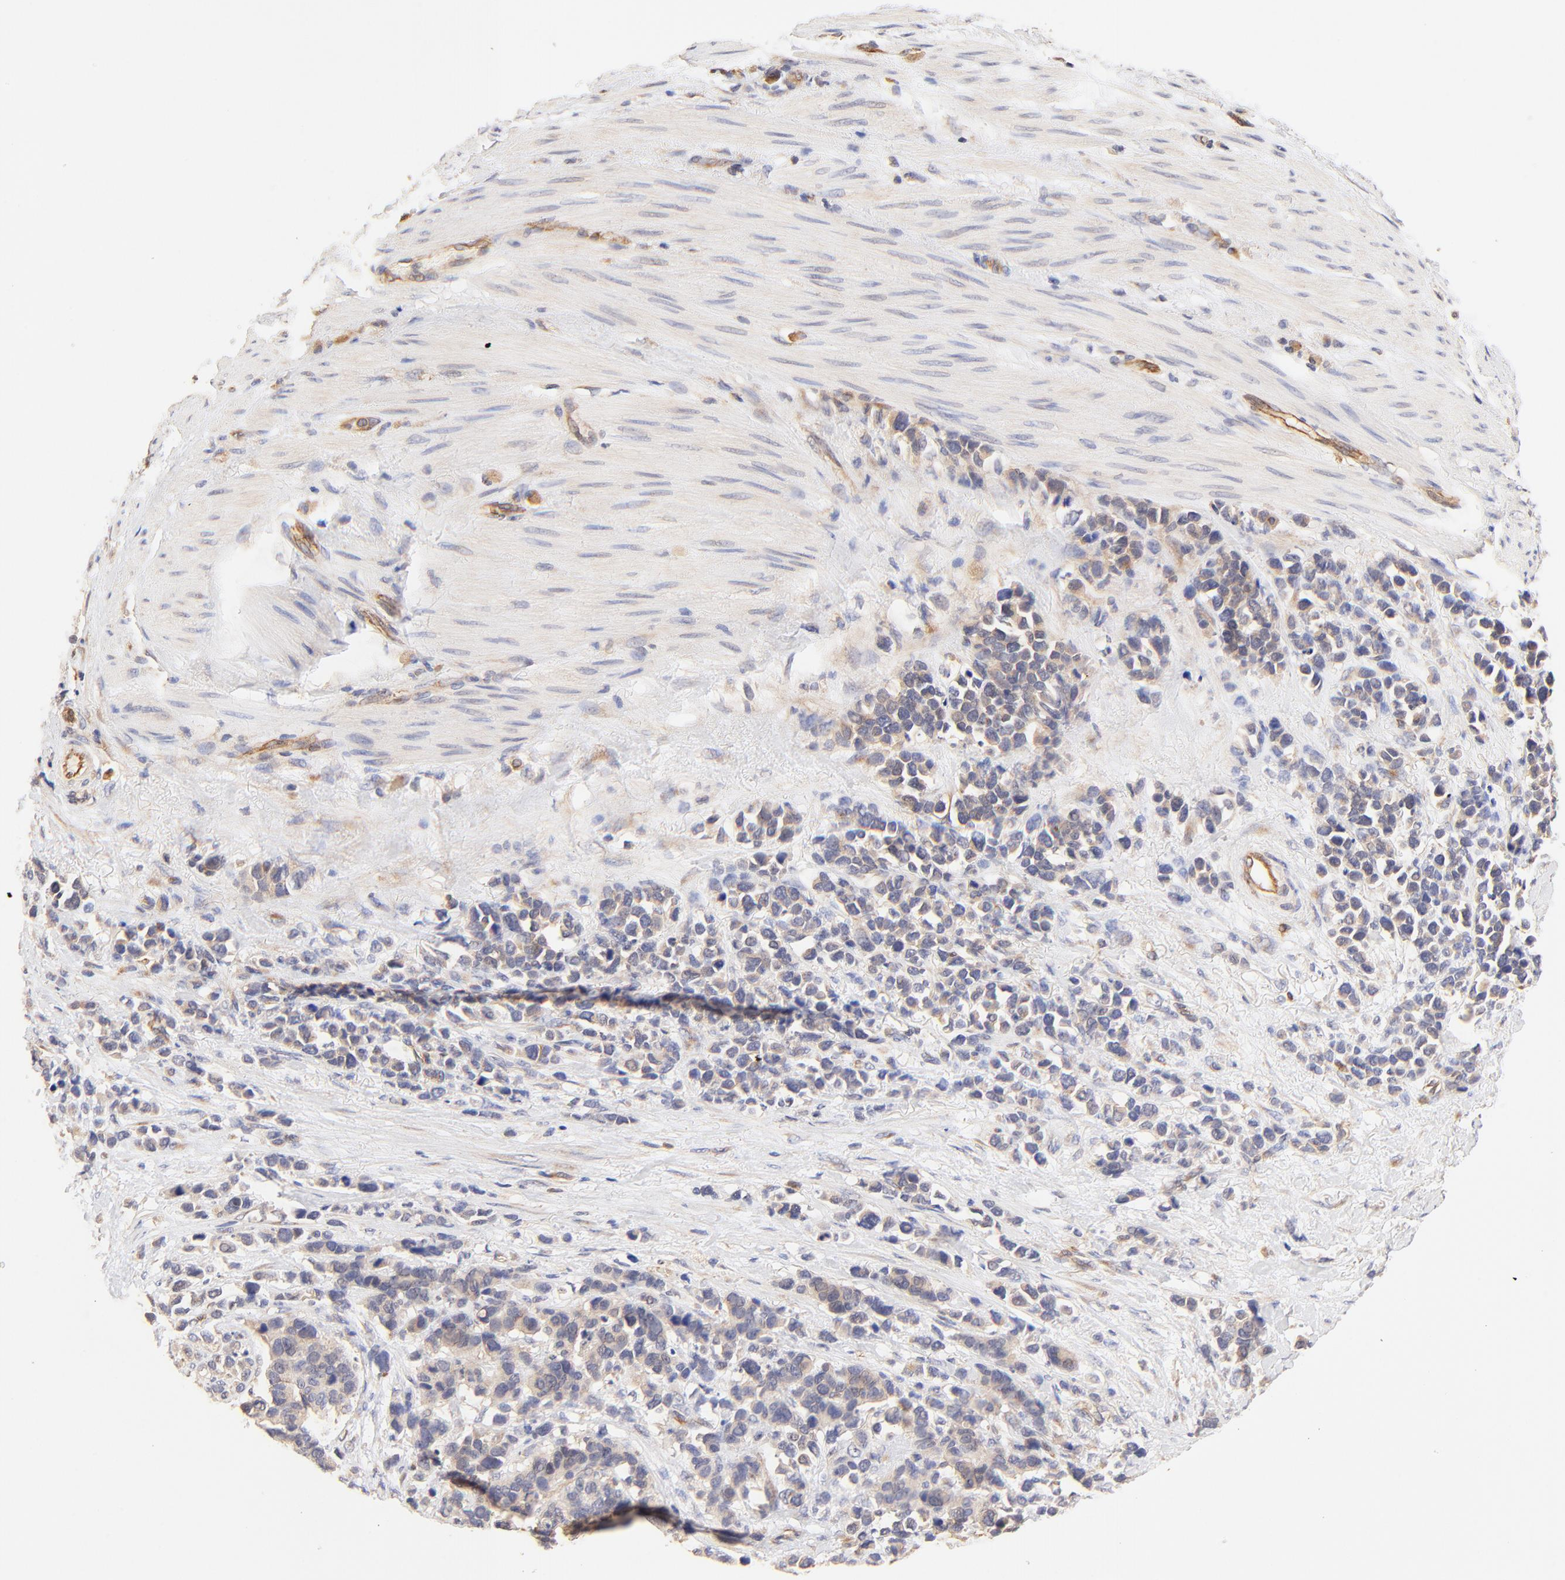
{"staining": {"intensity": "weak", "quantity": ">75%", "location": "cytoplasmic/membranous"}, "tissue": "stomach cancer", "cell_type": "Tumor cells", "image_type": "cancer", "snomed": [{"axis": "morphology", "description": "Adenocarcinoma, NOS"}, {"axis": "topography", "description": "Stomach, upper"}], "caption": "Approximately >75% of tumor cells in human stomach cancer exhibit weak cytoplasmic/membranous protein expression as visualized by brown immunohistochemical staining.", "gene": "TNFAIP3", "patient": {"sex": "male", "age": 71}}